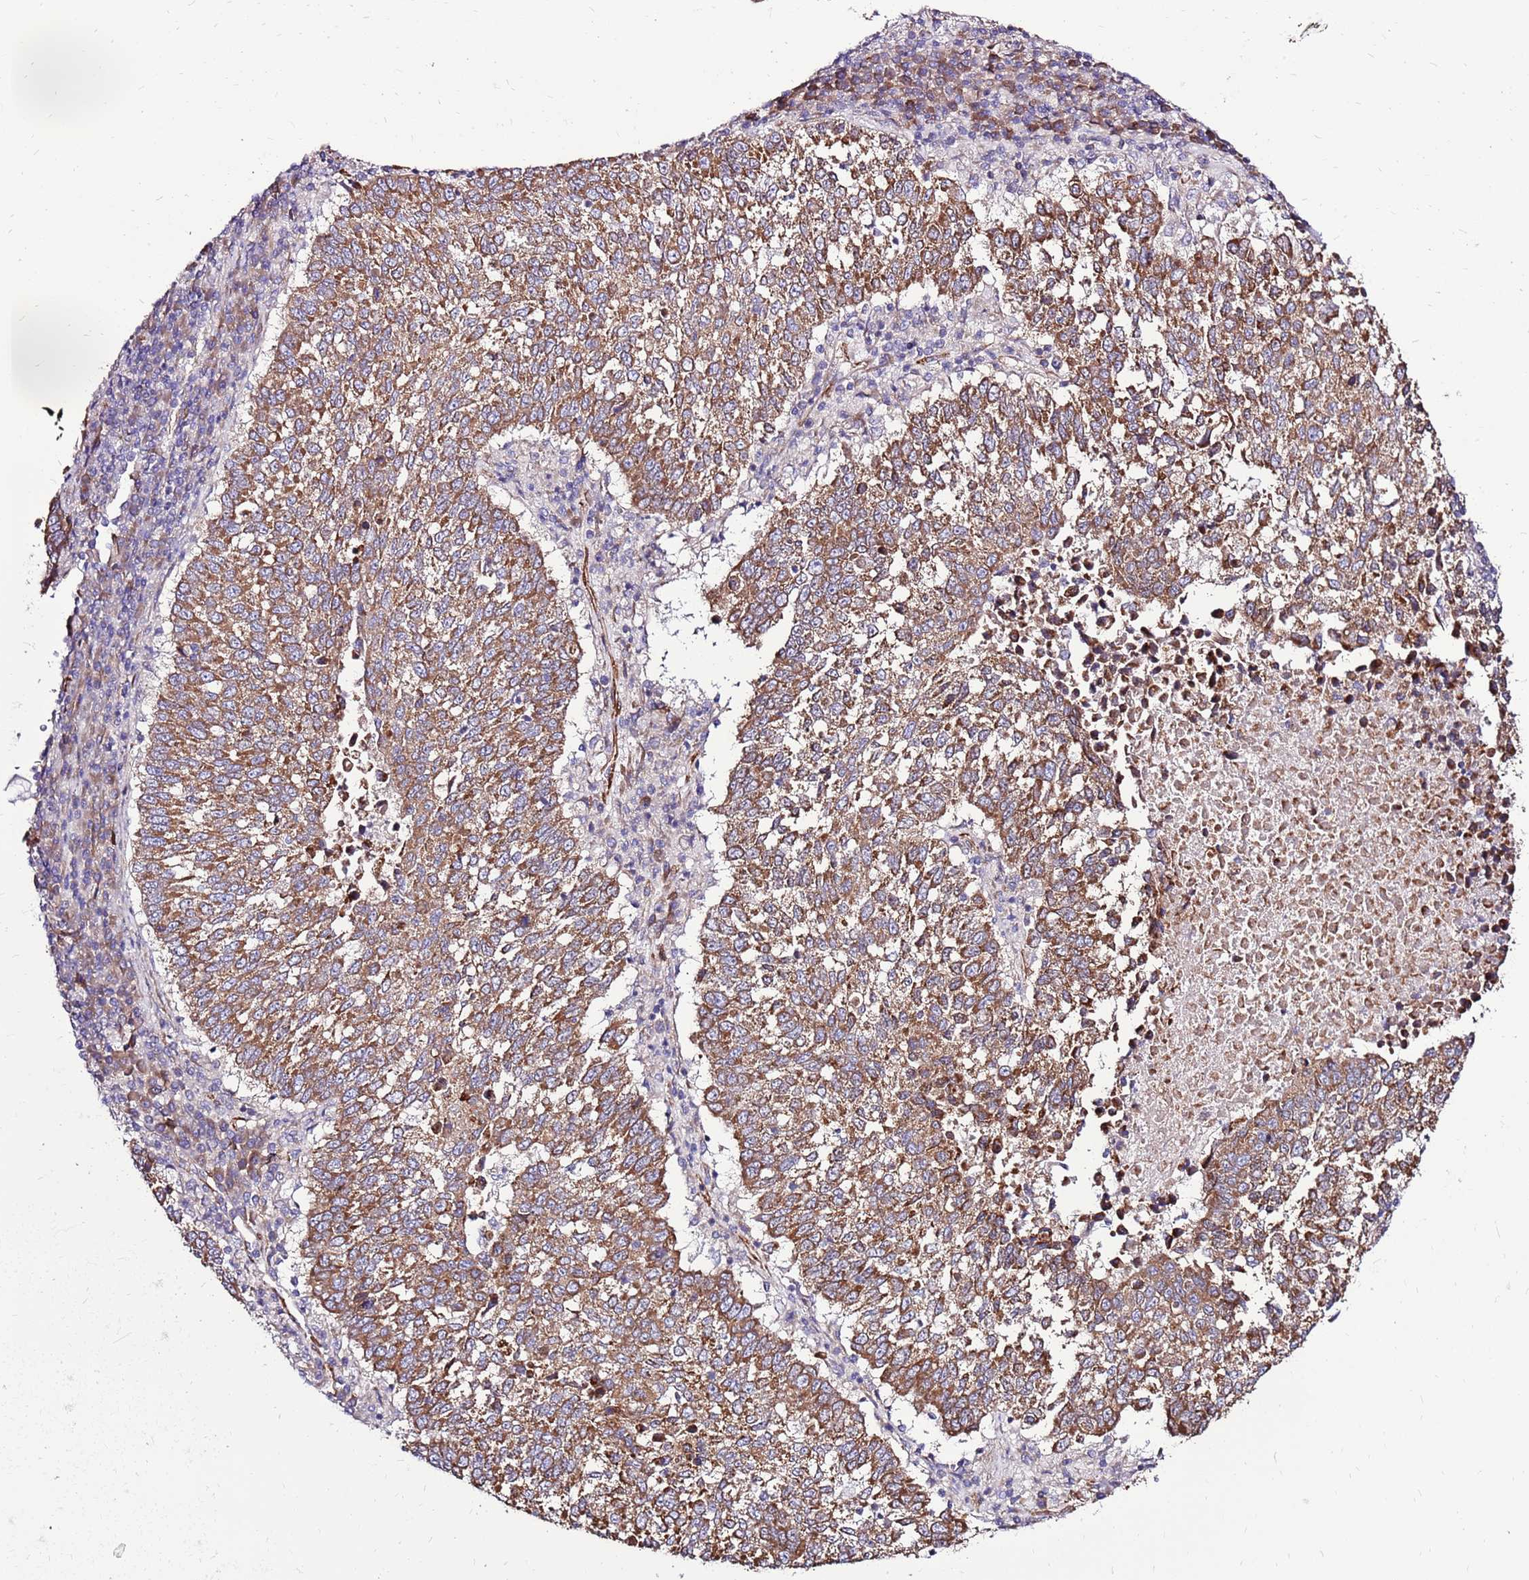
{"staining": {"intensity": "moderate", "quantity": ">75%", "location": "cytoplasmic/membranous"}, "tissue": "lung cancer", "cell_type": "Tumor cells", "image_type": "cancer", "snomed": [{"axis": "morphology", "description": "Squamous cell carcinoma, NOS"}, {"axis": "topography", "description": "Lung"}], "caption": "This micrograph demonstrates lung cancer stained with IHC to label a protein in brown. The cytoplasmic/membranous of tumor cells show moderate positivity for the protein. Nuclei are counter-stained blue.", "gene": "EI24", "patient": {"sex": "male", "age": 73}}